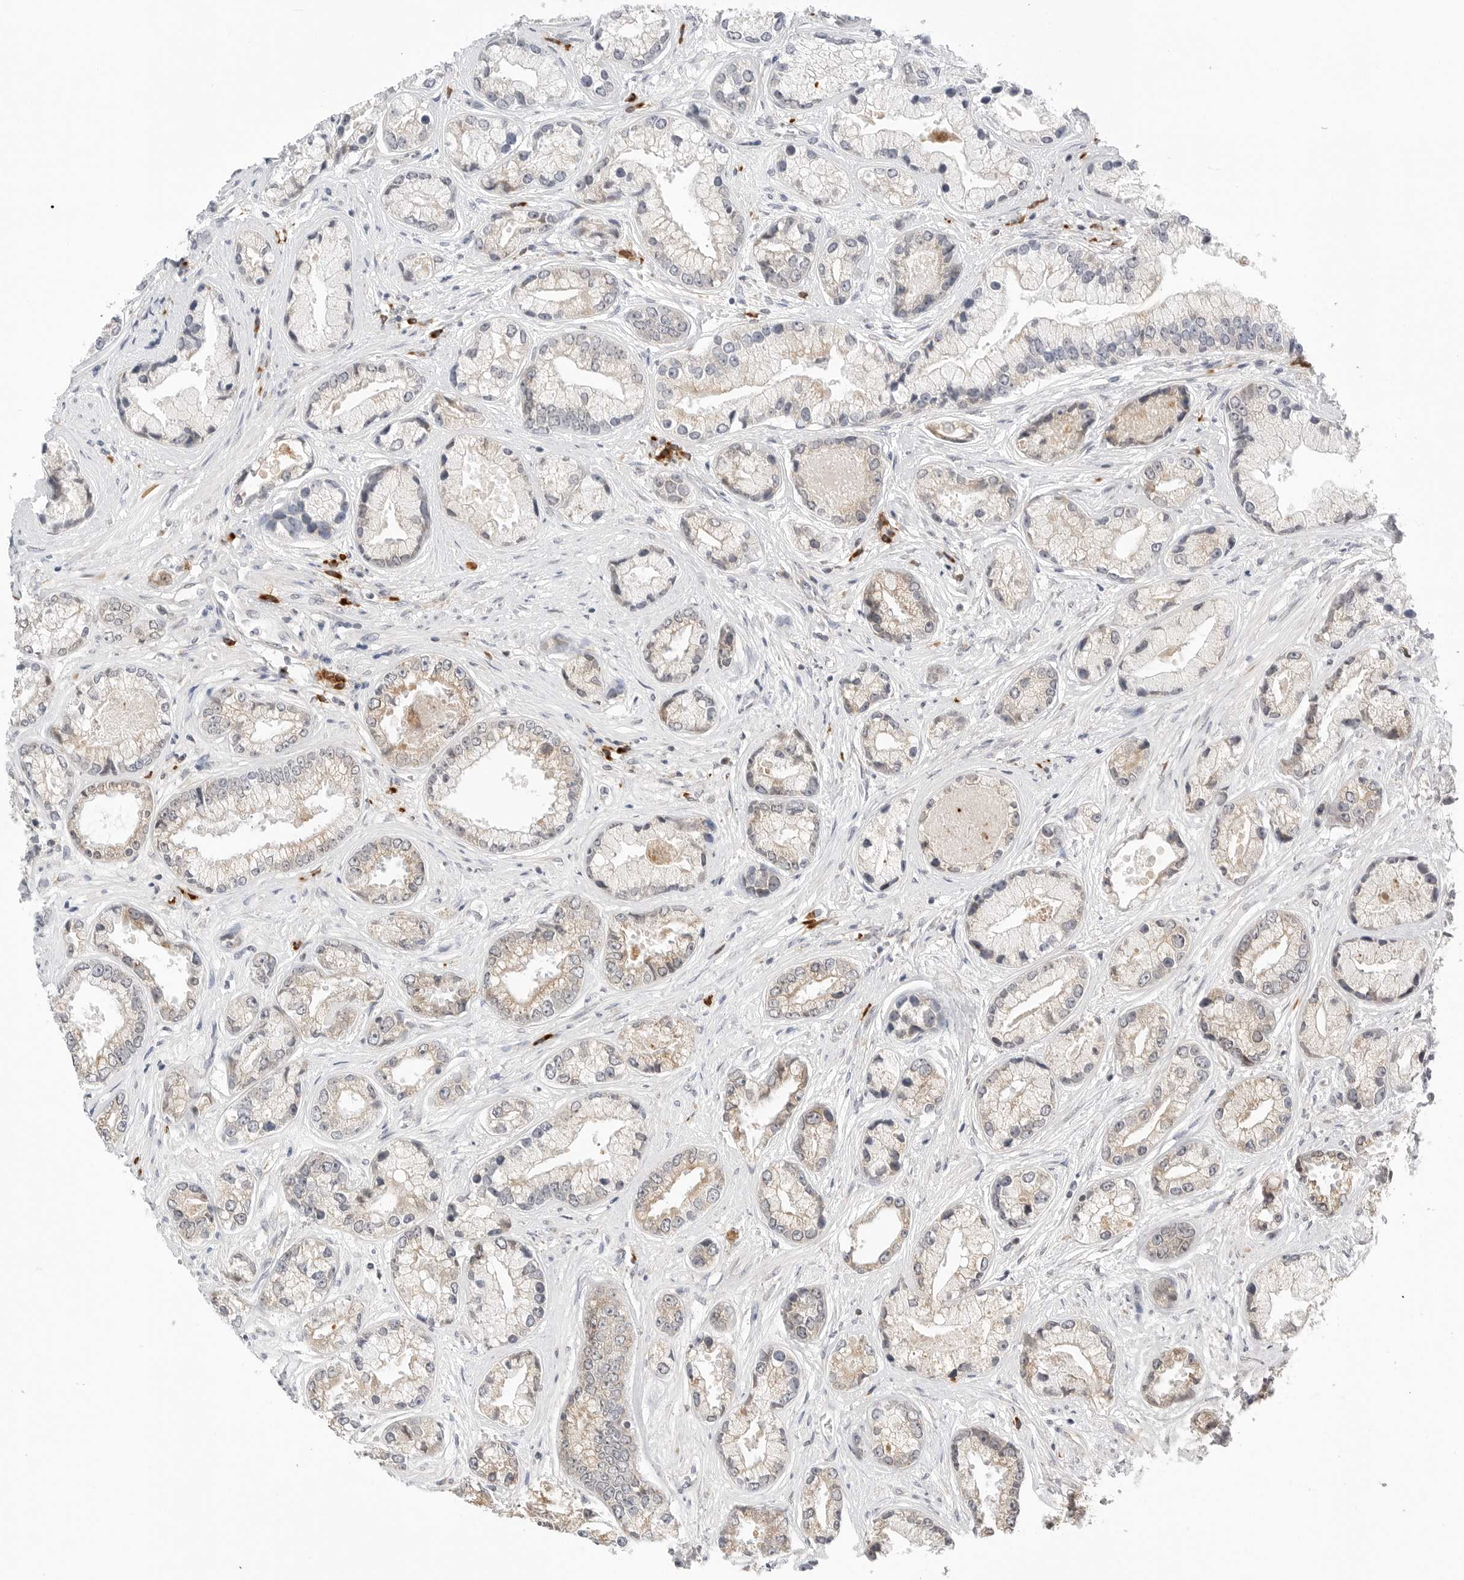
{"staining": {"intensity": "weak", "quantity": "25%-75%", "location": "cytoplasmic/membranous"}, "tissue": "prostate cancer", "cell_type": "Tumor cells", "image_type": "cancer", "snomed": [{"axis": "morphology", "description": "Adenocarcinoma, High grade"}, {"axis": "topography", "description": "Prostate"}], "caption": "Human prostate high-grade adenocarcinoma stained with a protein marker displays weak staining in tumor cells.", "gene": "RPN1", "patient": {"sex": "male", "age": 61}}